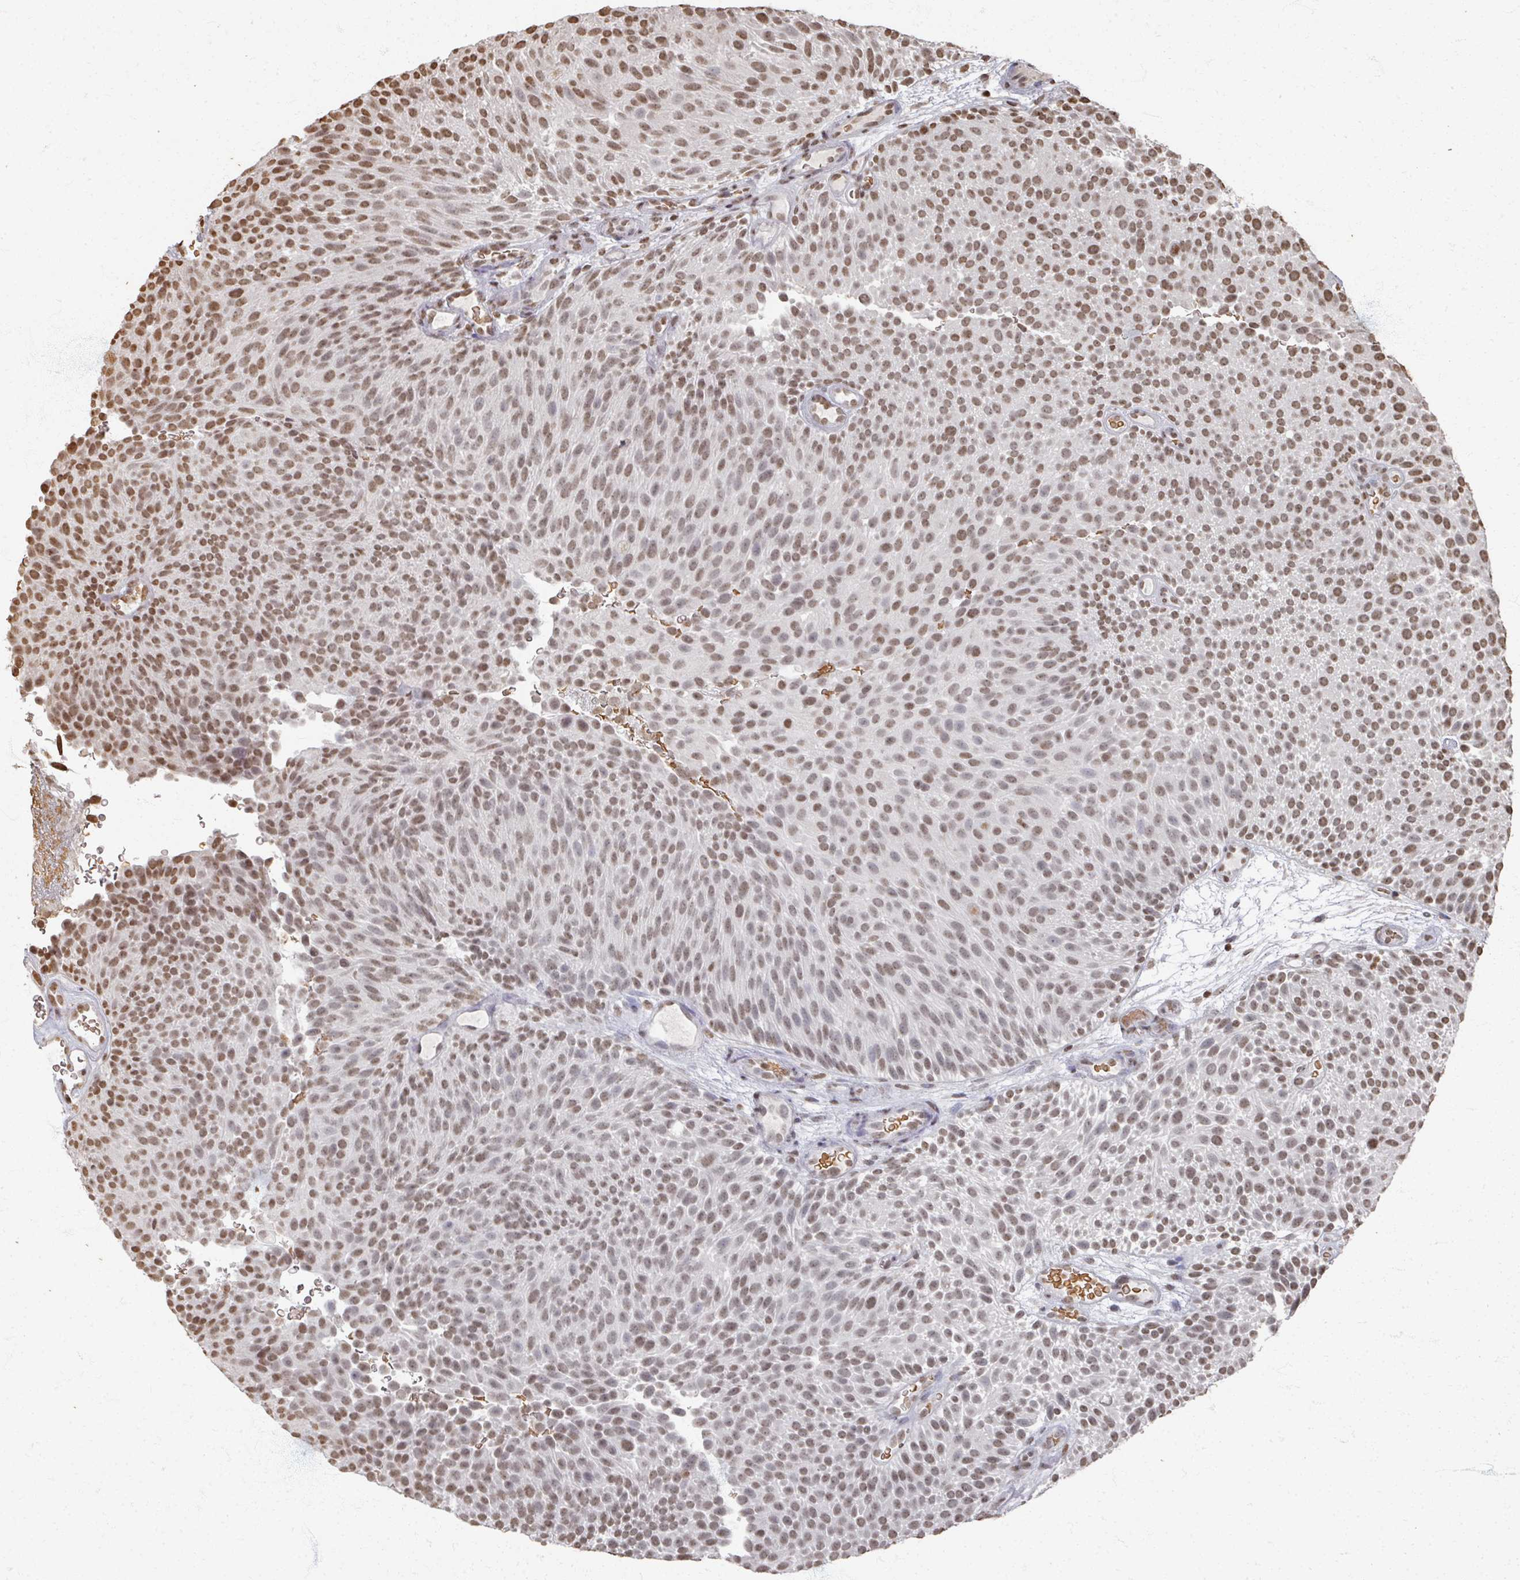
{"staining": {"intensity": "moderate", "quantity": ">75%", "location": "nuclear"}, "tissue": "urothelial cancer", "cell_type": "Tumor cells", "image_type": "cancer", "snomed": [{"axis": "morphology", "description": "Urothelial carcinoma, Low grade"}, {"axis": "topography", "description": "Urinary bladder"}], "caption": "Moderate nuclear protein staining is present in about >75% of tumor cells in urothelial cancer.", "gene": "DCUN1D5", "patient": {"sex": "male", "age": 78}}